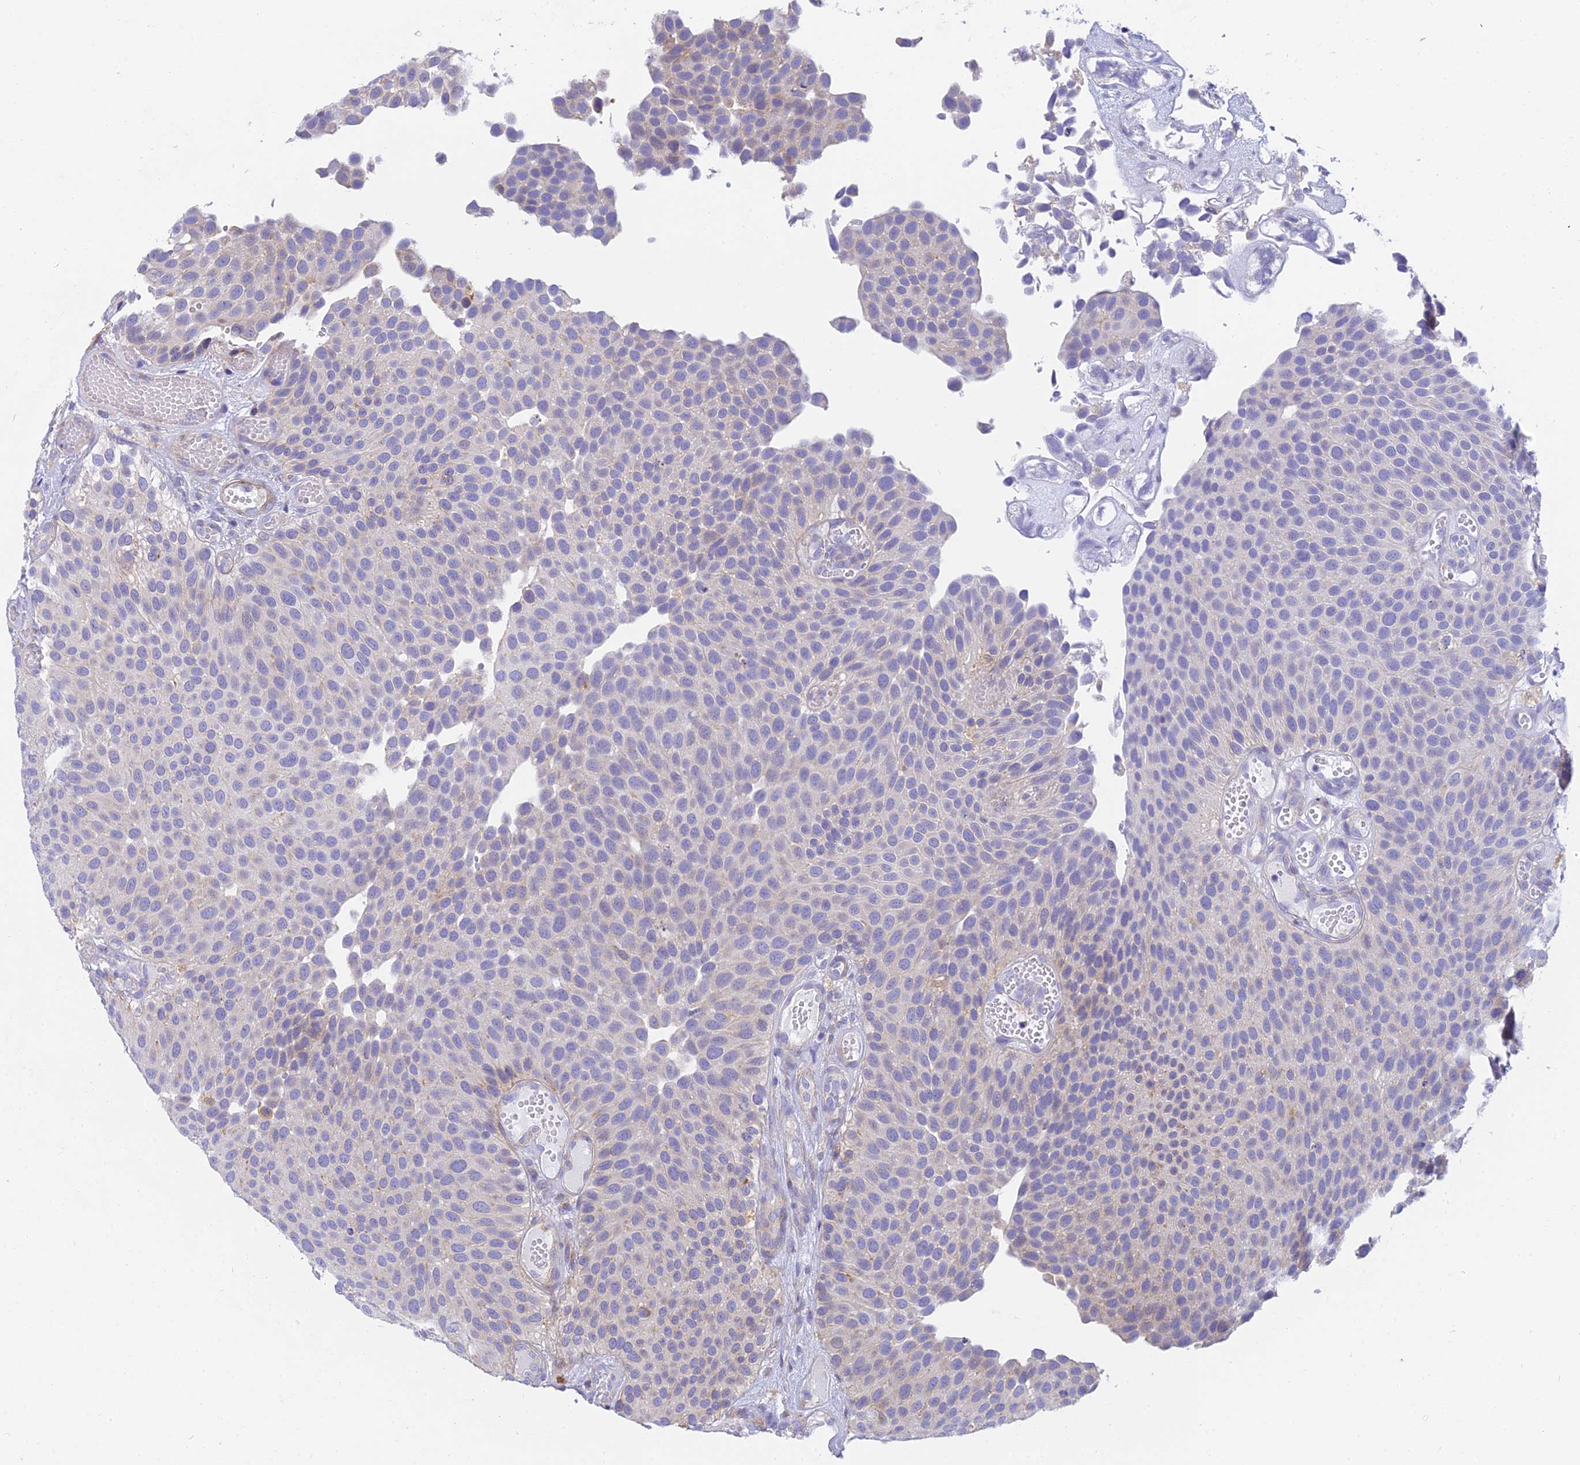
{"staining": {"intensity": "negative", "quantity": "none", "location": "none"}, "tissue": "urothelial cancer", "cell_type": "Tumor cells", "image_type": "cancer", "snomed": [{"axis": "morphology", "description": "Urothelial carcinoma, Low grade"}, {"axis": "topography", "description": "Urinary bladder"}], "caption": "The photomicrograph exhibits no staining of tumor cells in low-grade urothelial carcinoma.", "gene": "CLCN7", "patient": {"sex": "male", "age": 89}}